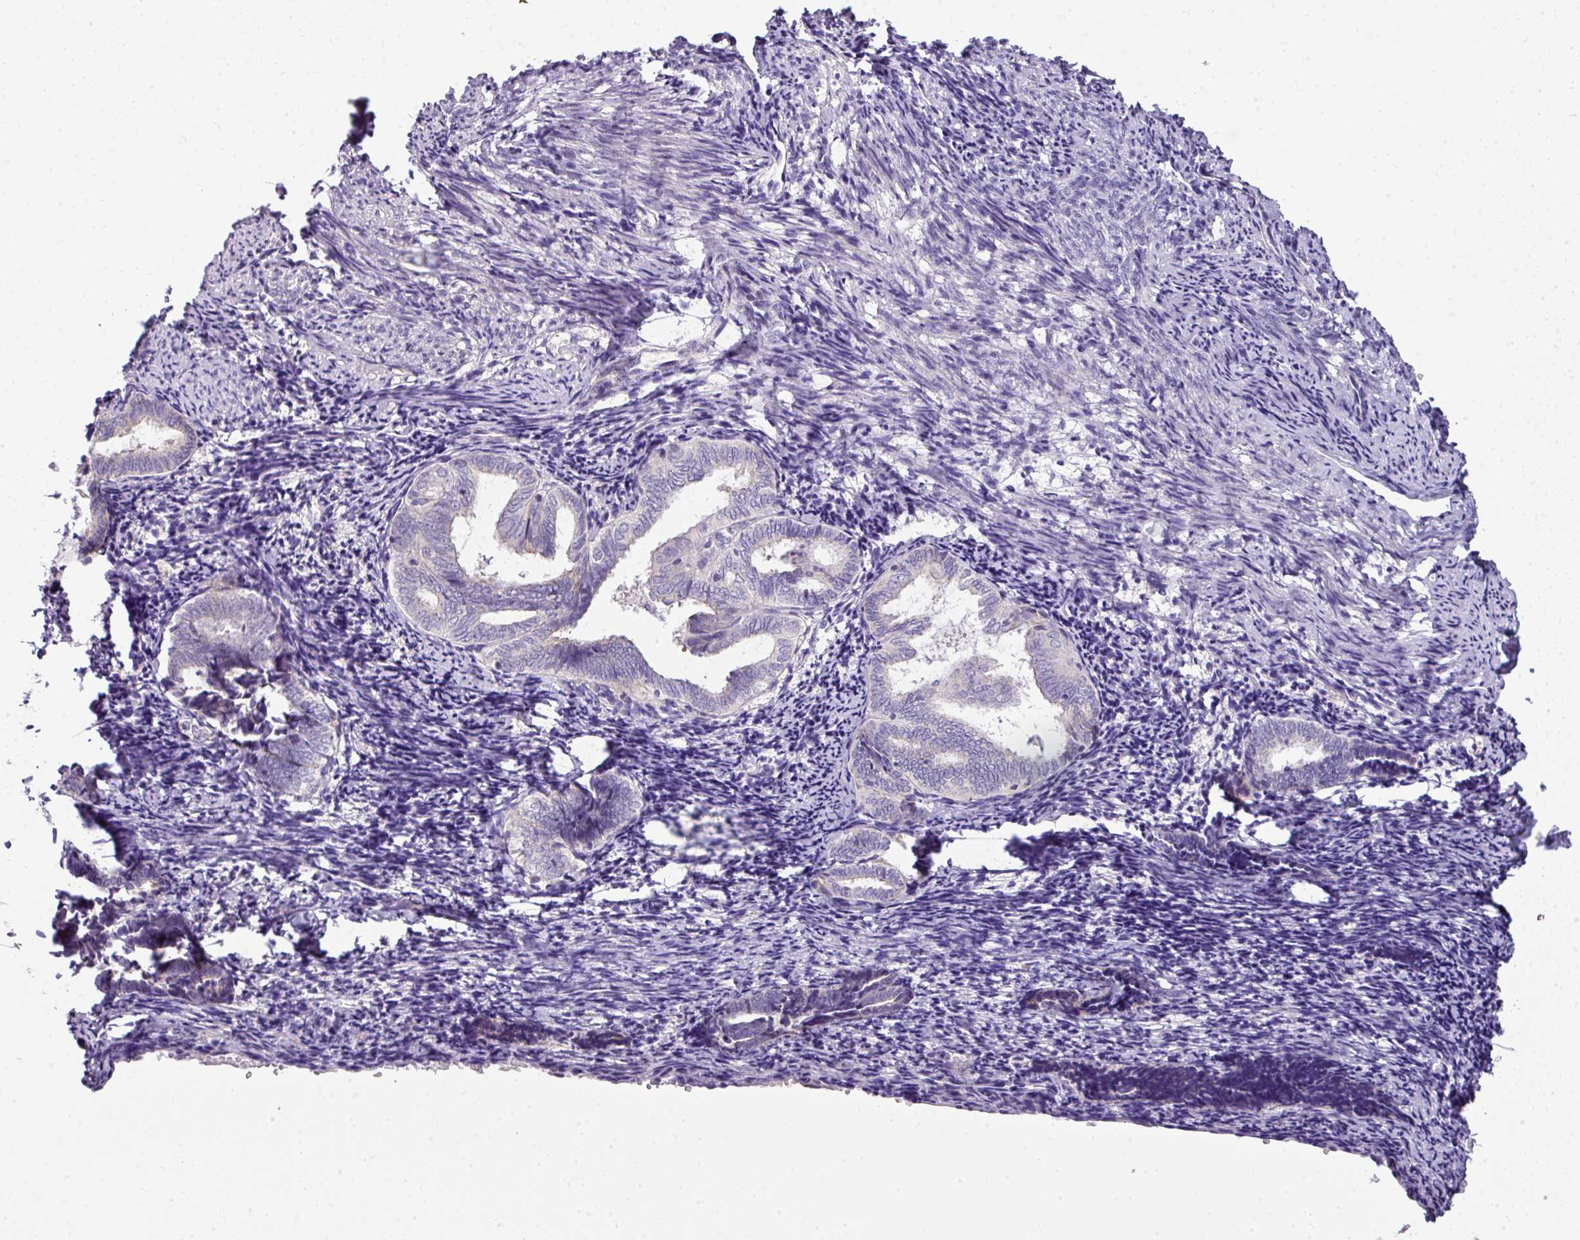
{"staining": {"intensity": "negative", "quantity": "none", "location": "none"}, "tissue": "endometrium", "cell_type": "Cells in endometrial stroma", "image_type": "normal", "snomed": [{"axis": "morphology", "description": "Normal tissue, NOS"}, {"axis": "topography", "description": "Endometrium"}], "caption": "An immunohistochemistry micrograph of unremarkable endometrium is shown. There is no staining in cells in endometrial stroma of endometrium. (DAB (3,3'-diaminobenzidine) IHC, high magnification).", "gene": "PIK3R5", "patient": {"sex": "female", "age": 54}}